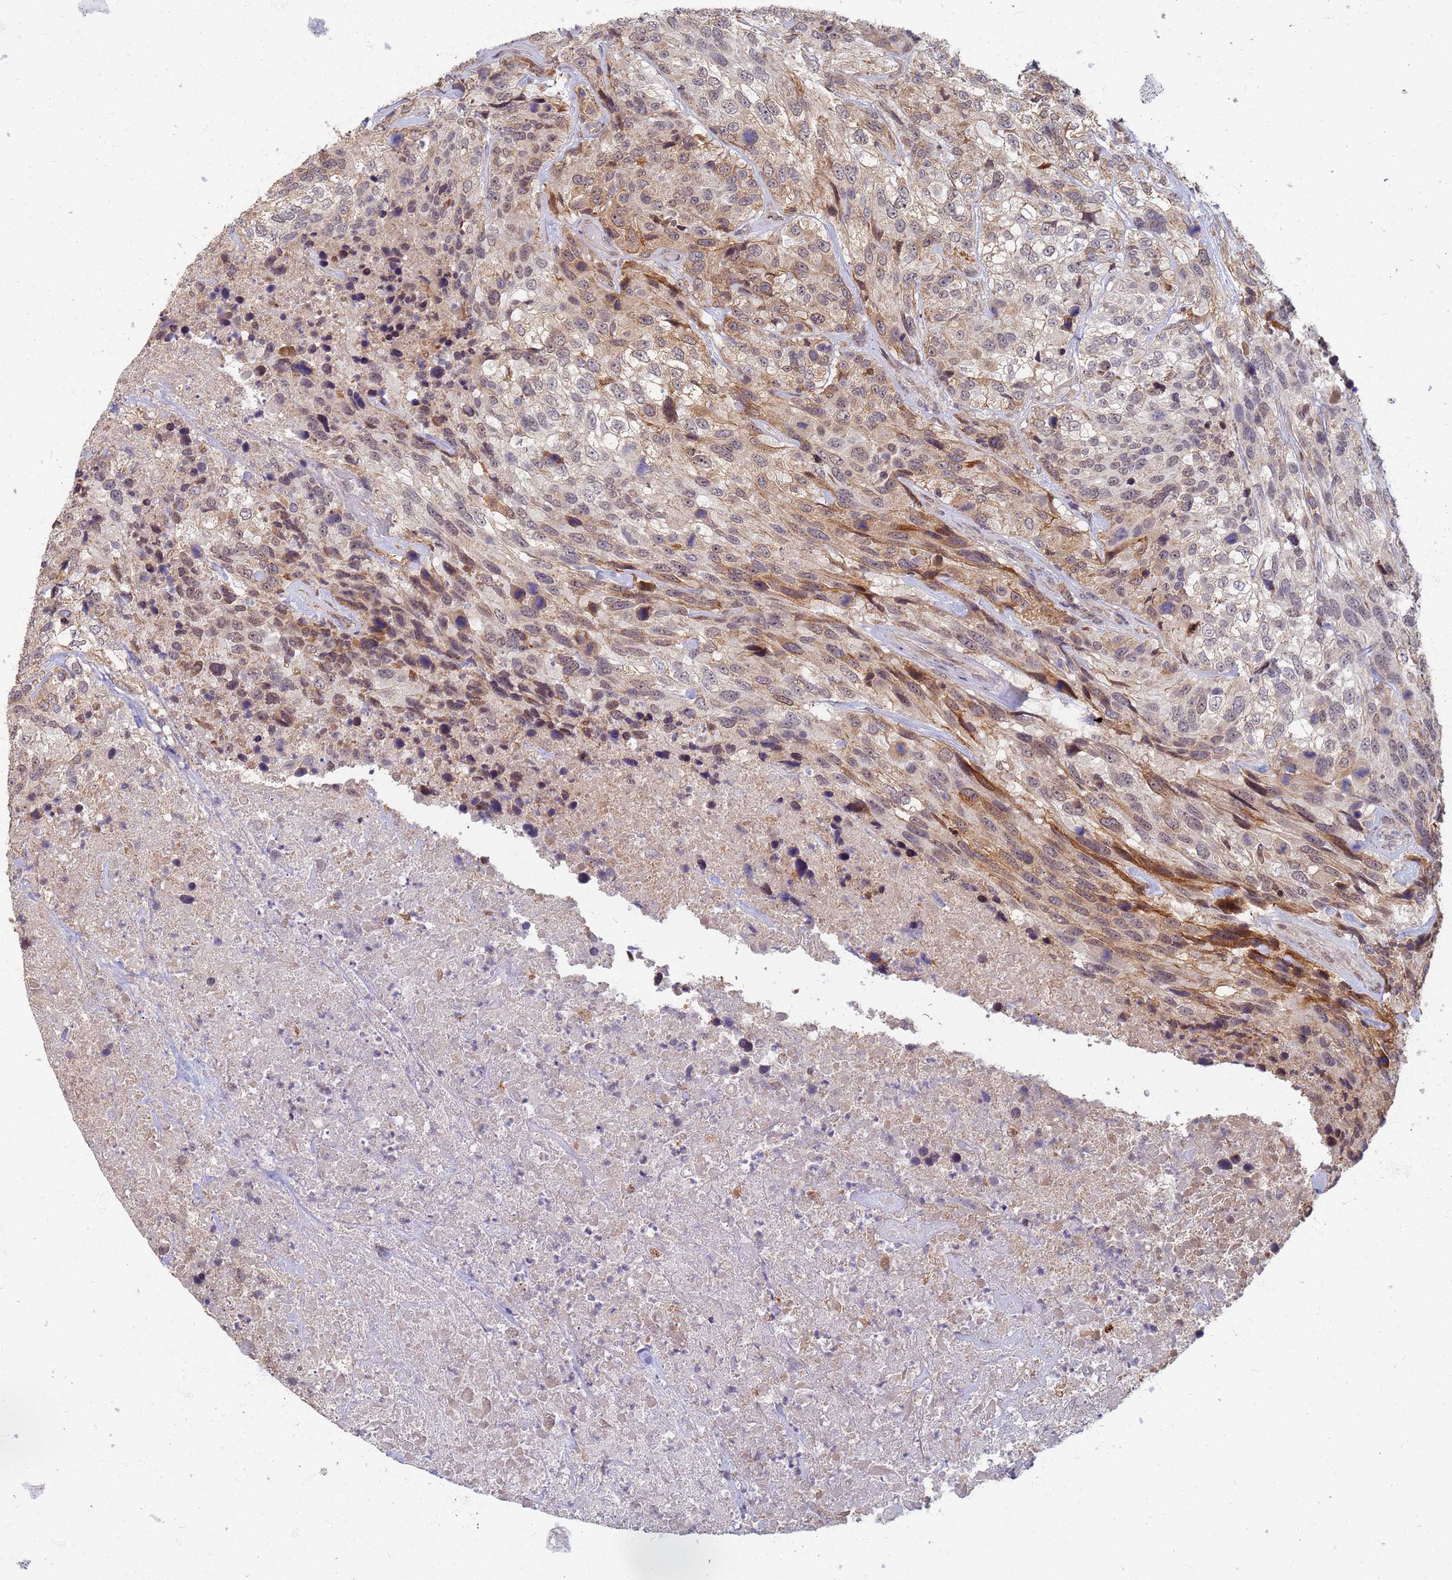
{"staining": {"intensity": "weak", "quantity": "25%-75%", "location": "cytoplasmic/membranous,nuclear"}, "tissue": "urothelial cancer", "cell_type": "Tumor cells", "image_type": "cancer", "snomed": [{"axis": "morphology", "description": "Urothelial carcinoma, High grade"}, {"axis": "topography", "description": "Urinary bladder"}], "caption": "The histopathology image reveals immunohistochemical staining of urothelial cancer. There is weak cytoplasmic/membranous and nuclear staining is seen in about 25%-75% of tumor cells.", "gene": "ITGB4", "patient": {"sex": "female", "age": 70}}